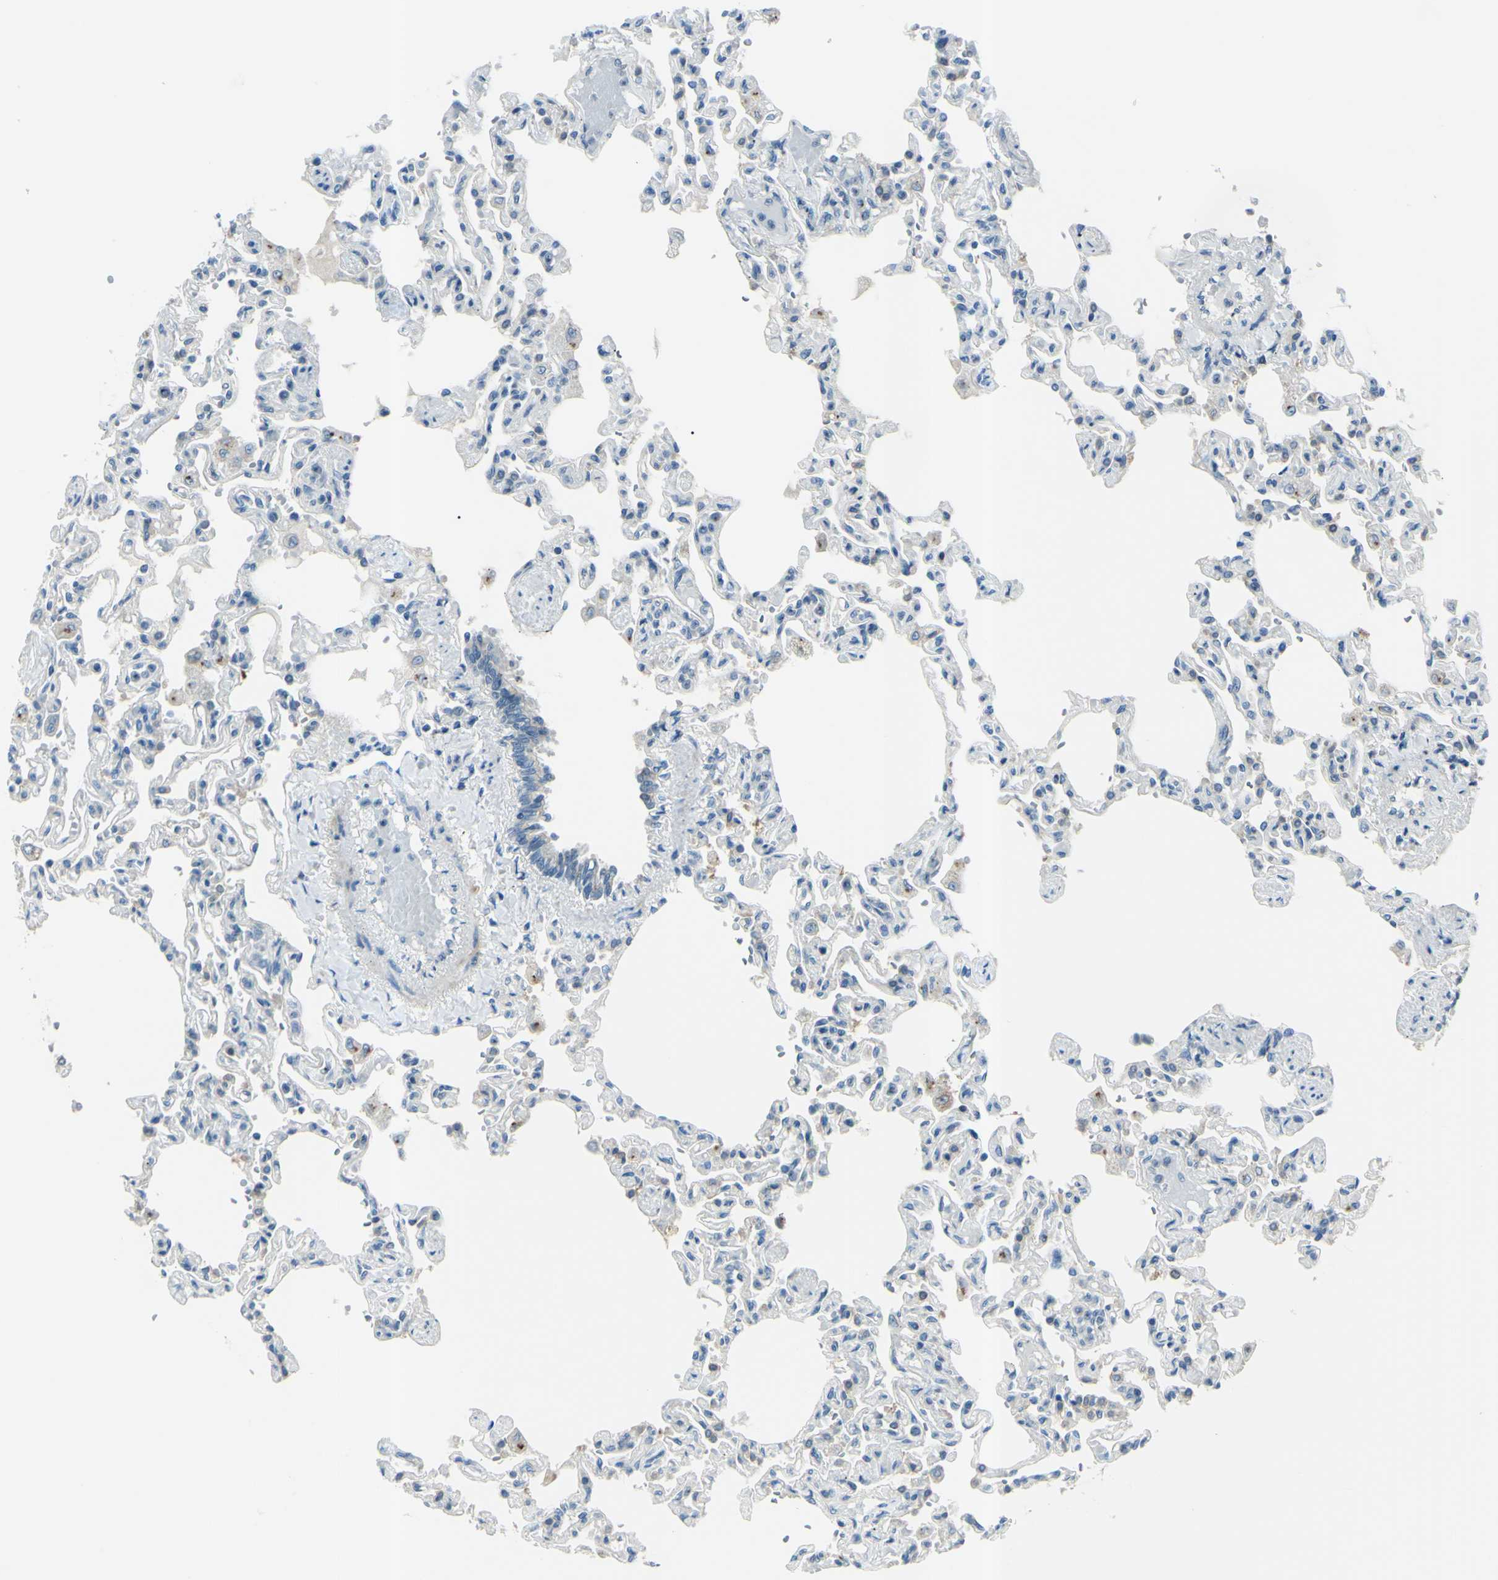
{"staining": {"intensity": "negative", "quantity": "none", "location": "none"}, "tissue": "lung", "cell_type": "Alveolar cells", "image_type": "normal", "snomed": [{"axis": "morphology", "description": "Normal tissue, NOS"}, {"axis": "topography", "description": "Lung"}], "caption": "Alveolar cells show no significant expression in unremarkable lung. The staining was performed using DAB to visualize the protein expression in brown, while the nuclei were stained in blue with hematoxylin (Magnification: 20x).", "gene": "B4GALT1", "patient": {"sex": "male", "age": 21}}